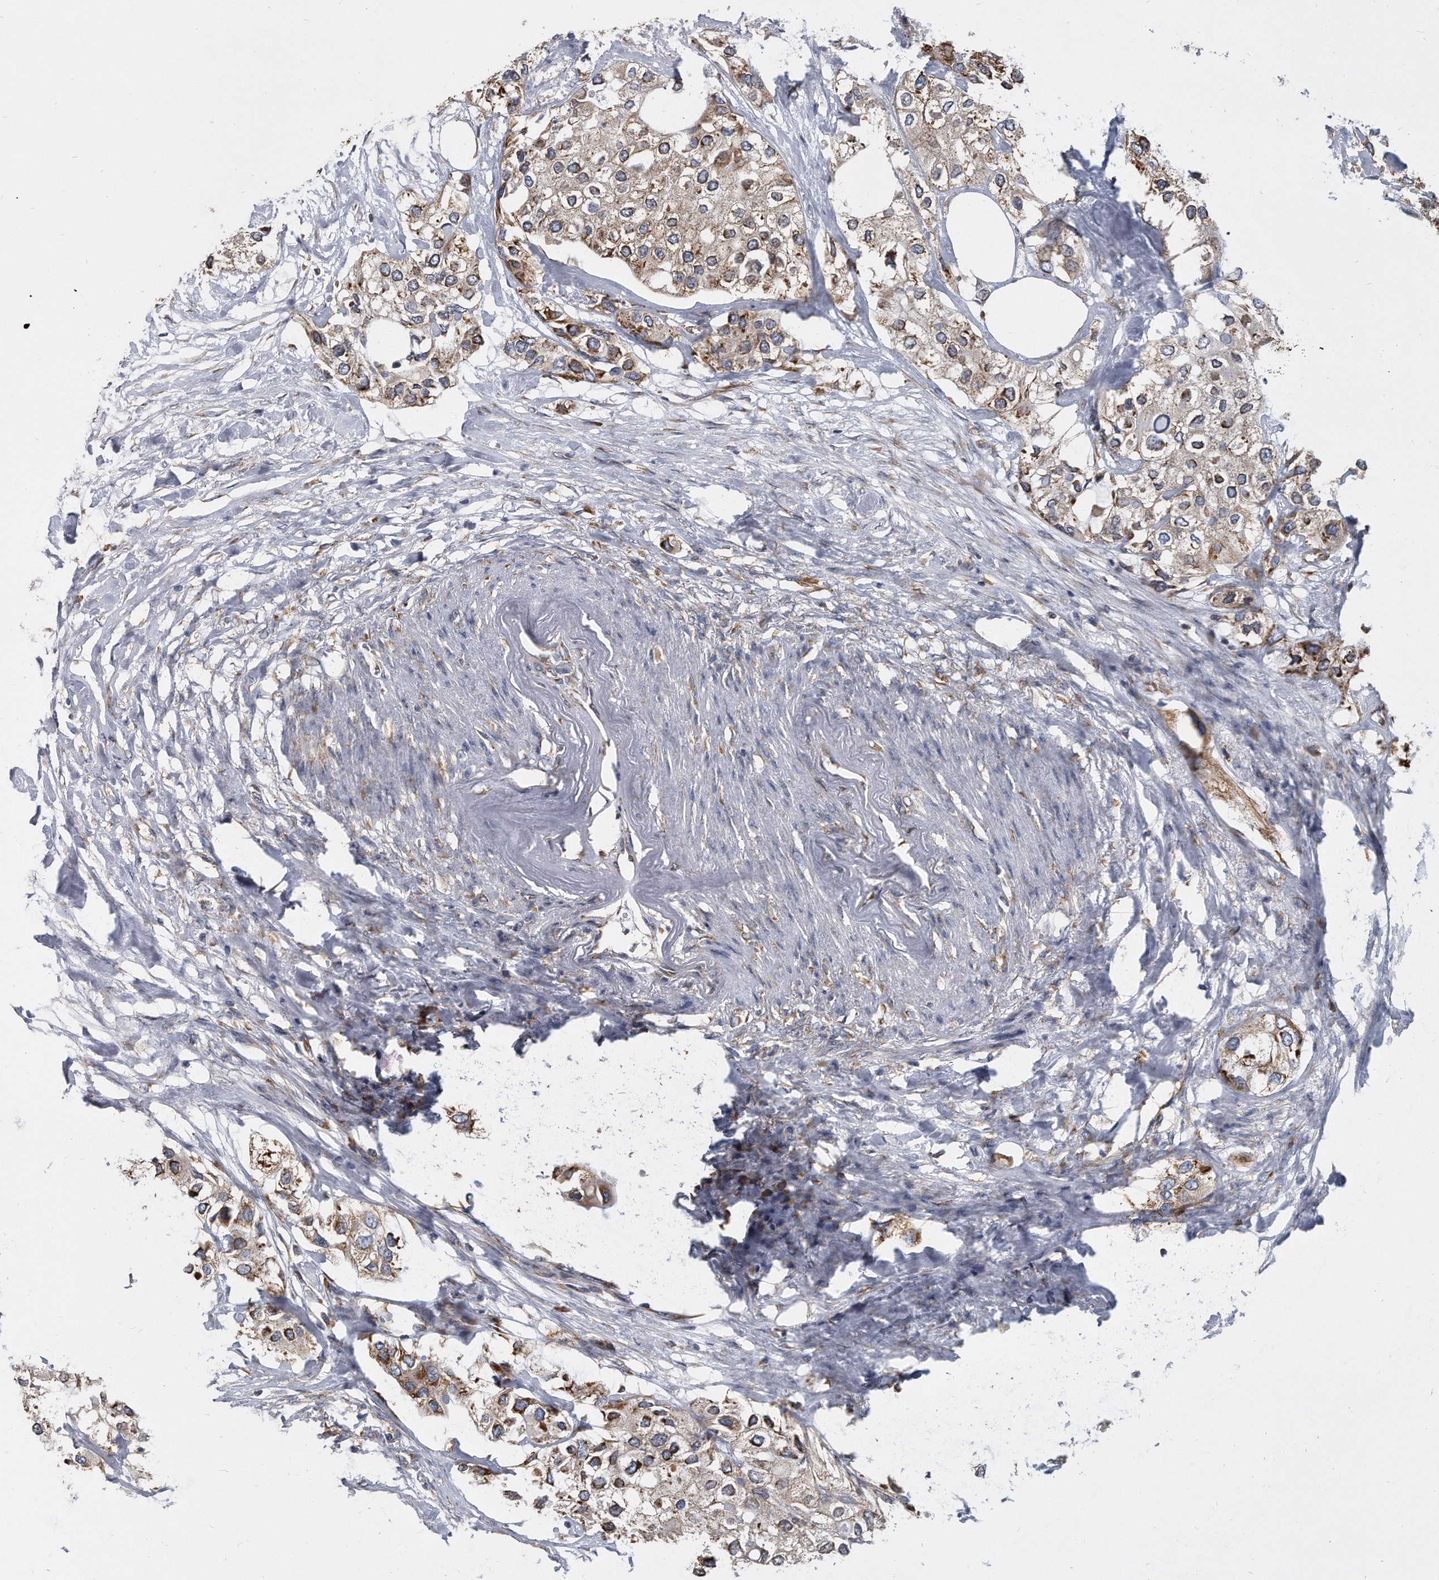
{"staining": {"intensity": "moderate", "quantity": ">75%", "location": "cytoplasmic/membranous"}, "tissue": "urothelial cancer", "cell_type": "Tumor cells", "image_type": "cancer", "snomed": [{"axis": "morphology", "description": "Urothelial carcinoma, High grade"}, {"axis": "topography", "description": "Urinary bladder"}], "caption": "Human urothelial cancer stained with a protein marker displays moderate staining in tumor cells.", "gene": "CCDC47", "patient": {"sex": "male", "age": 64}}